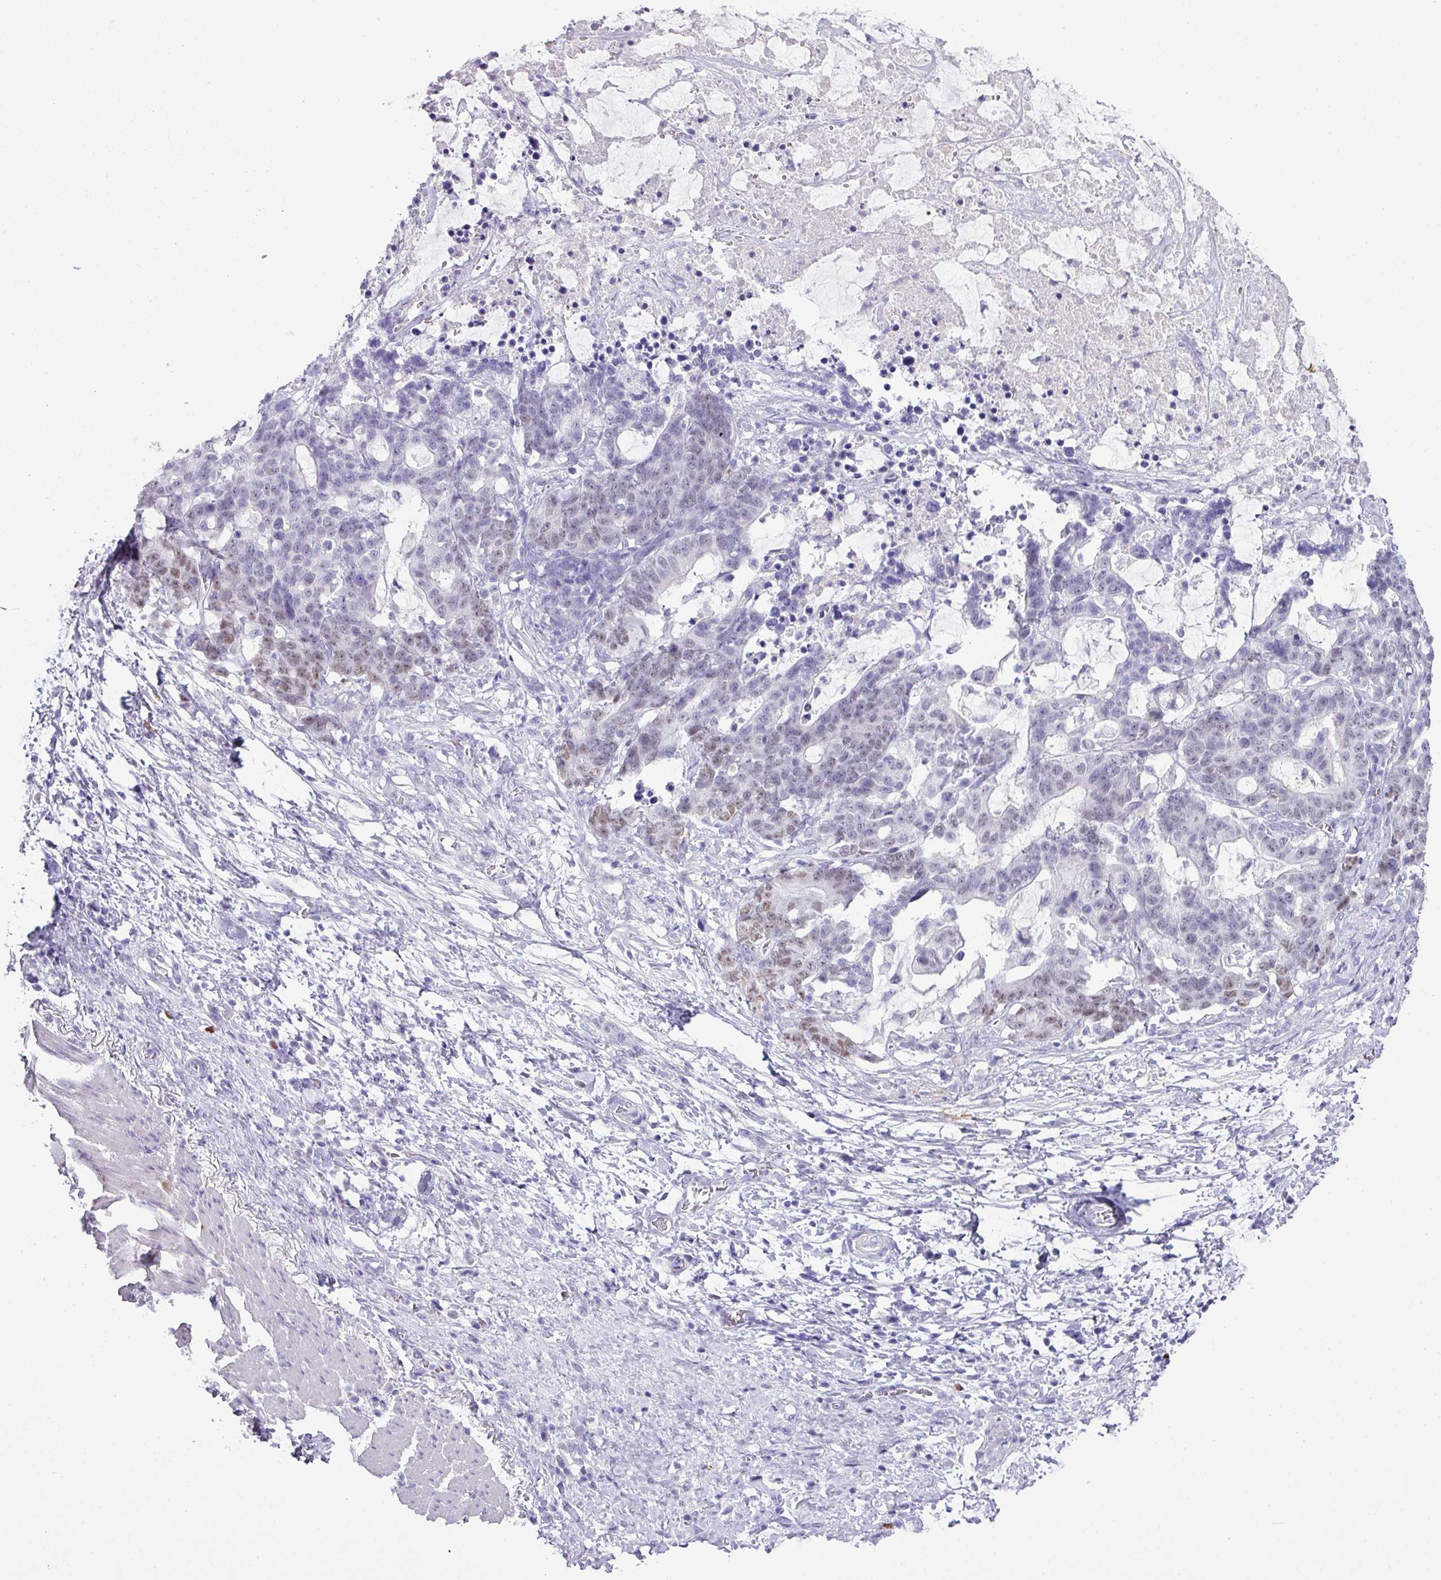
{"staining": {"intensity": "weak", "quantity": "<25%", "location": "nuclear"}, "tissue": "stomach cancer", "cell_type": "Tumor cells", "image_type": "cancer", "snomed": [{"axis": "morphology", "description": "Normal tissue, NOS"}, {"axis": "morphology", "description": "Adenocarcinoma, NOS"}, {"axis": "topography", "description": "Stomach"}], "caption": "High power microscopy photomicrograph of an immunohistochemistry micrograph of stomach adenocarcinoma, revealing no significant expression in tumor cells. (Brightfield microscopy of DAB immunohistochemistry (IHC) at high magnification).", "gene": "BCL11A", "patient": {"sex": "female", "age": 64}}